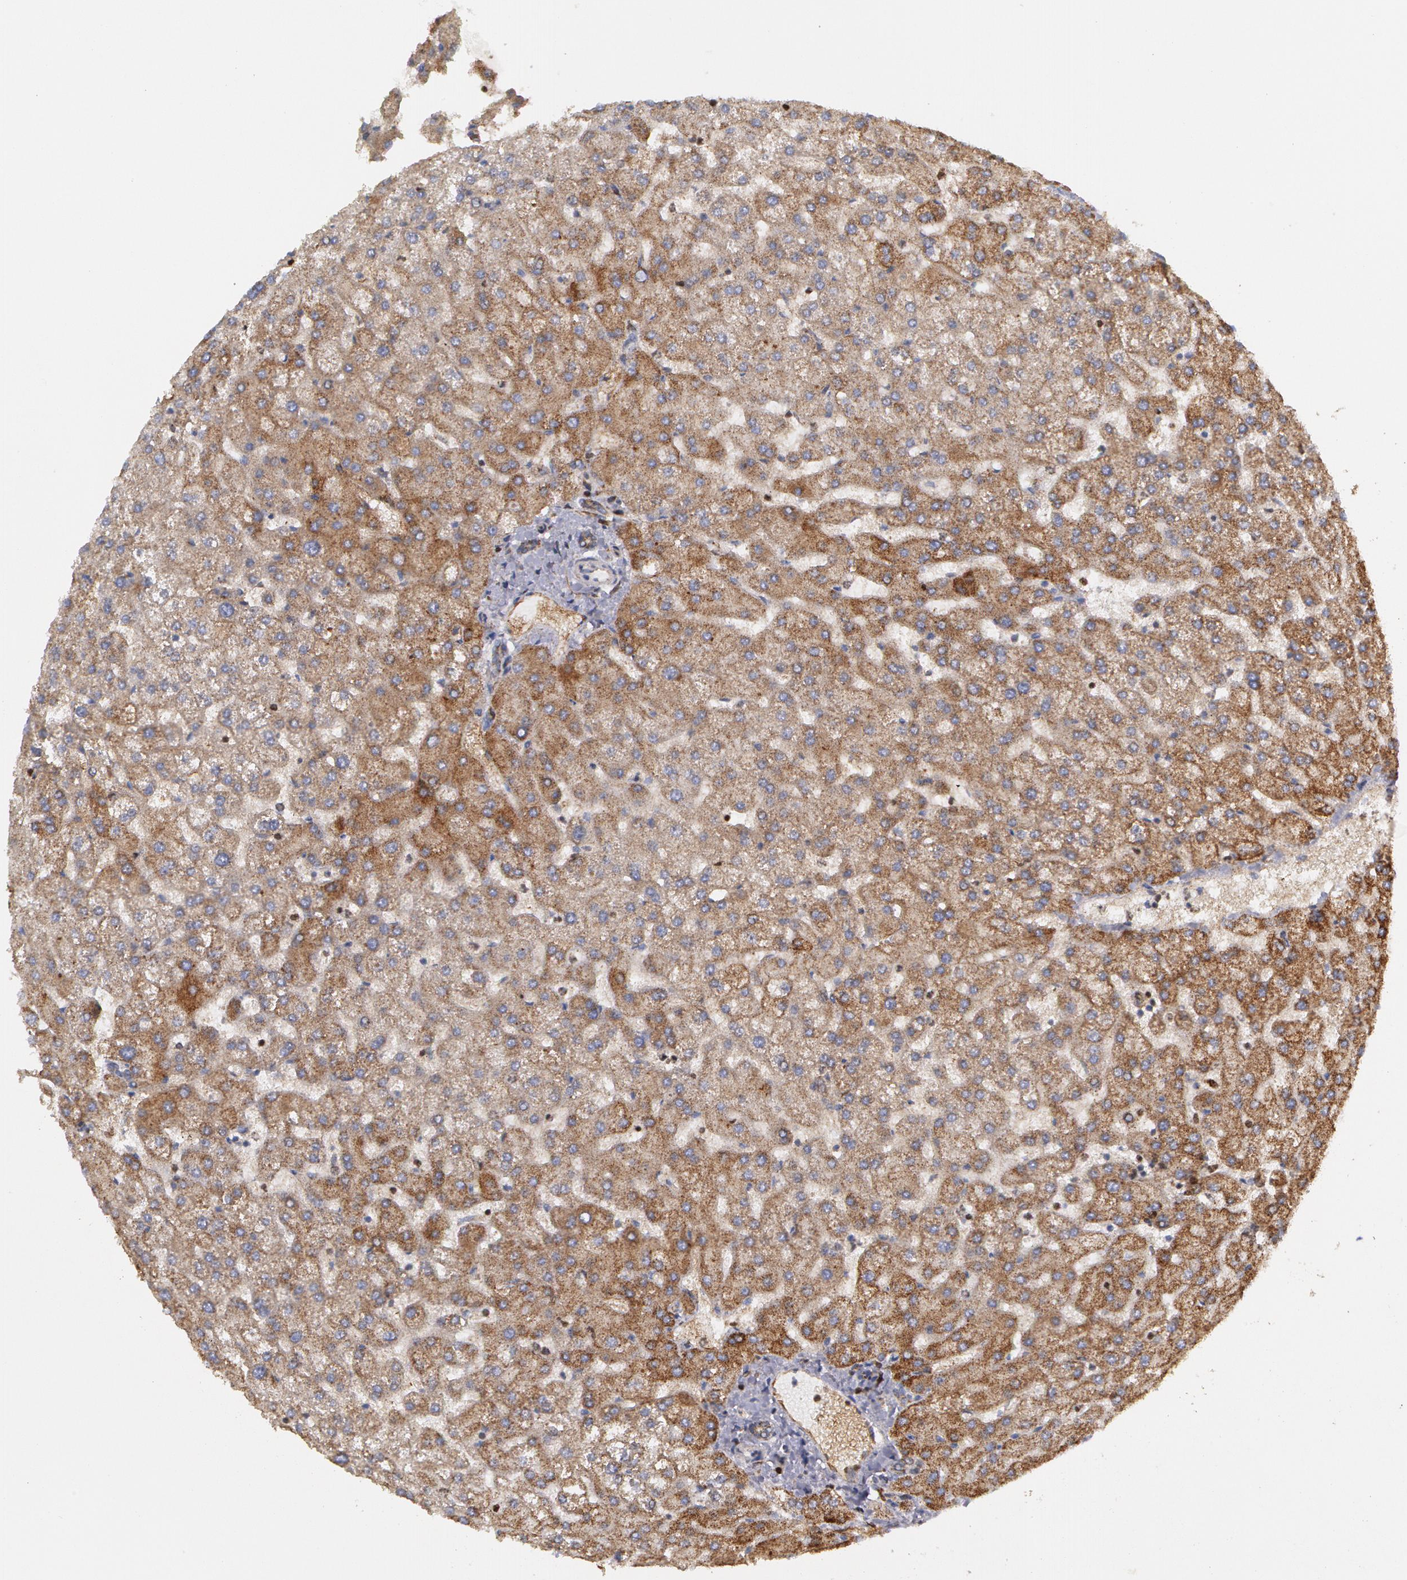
{"staining": {"intensity": "moderate", "quantity": ">75%", "location": "cytoplasmic/membranous"}, "tissue": "liver", "cell_type": "Cholangiocytes", "image_type": "normal", "snomed": [{"axis": "morphology", "description": "Normal tissue, NOS"}, {"axis": "topography", "description": "Liver"}], "caption": "Protein staining of benign liver shows moderate cytoplasmic/membranous expression in about >75% of cholangiocytes. Using DAB (3,3'-diaminobenzidine) (brown) and hematoxylin (blue) stains, captured at high magnification using brightfield microscopy.", "gene": "ERBB2", "patient": {"sex": "female", "age": 32}}